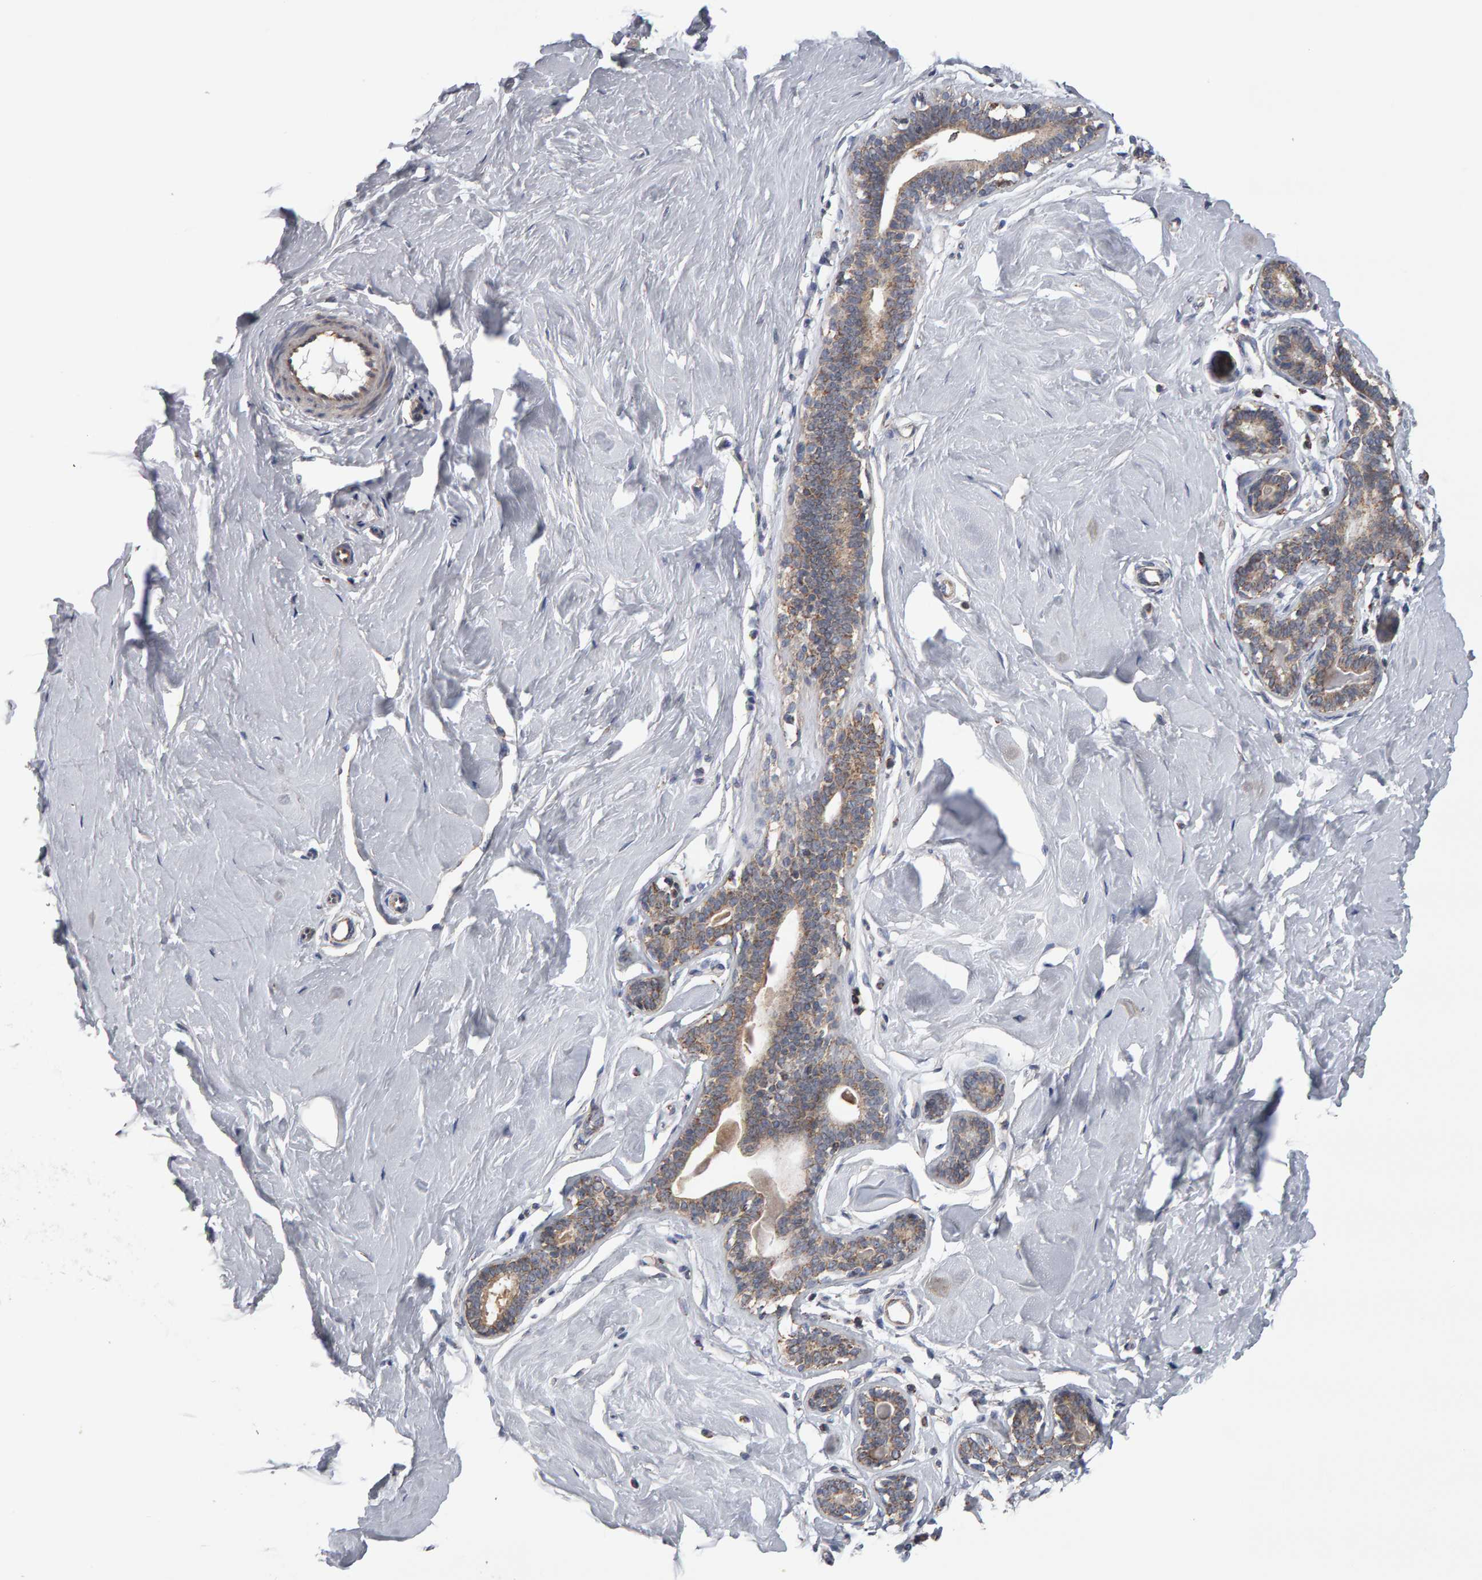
{"staining": {"intensity": "moderate", "quantity": ">75%", "location": "cytoplasmic/membranous"}, "tissue": "breast", "cell_type": "Adipocytes", "image_type": "normal", "snomed": [{"axis": "morphology", "description": "Normal tissue, NOS"}, {"axis": "topography", "description": "Breast"}], "caption": "This micrograph demonstrates immunohistochemistry staining of benign breast, with medium moderate cytoplasmic/membranous expression in about >75% of adipocytes.", "gene": "TOM1L1", "patient": {"sex": "female", "age": 23}}